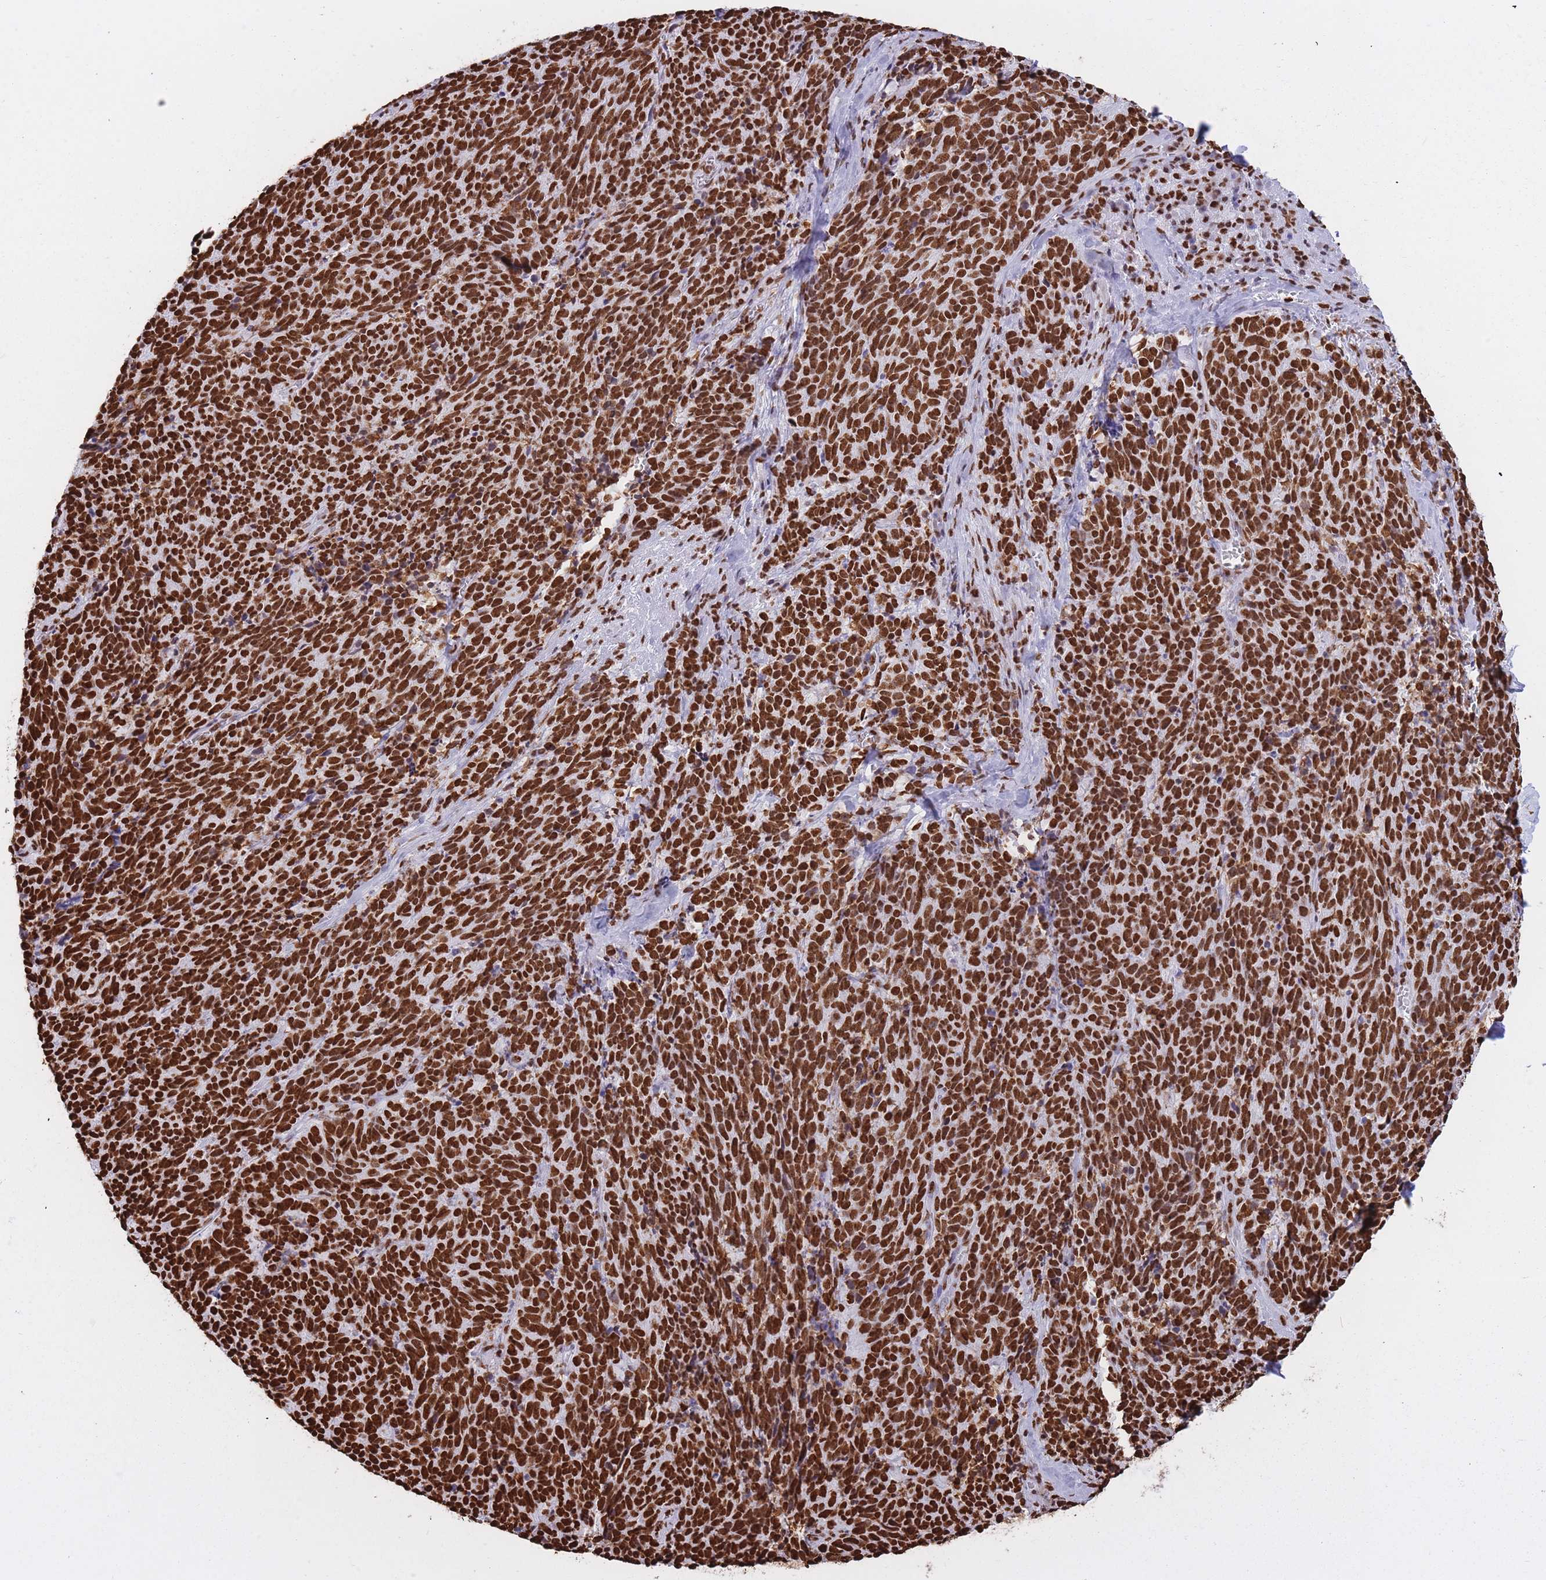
{"staining": {"intensity": "strong", "quantity": ">75%", "location": "nuclear"}, "tissue": "cervical cancer", "cell_type": "Tumor cells", "image_type": "cancer", "snomed": [{"axis": "morphology", "description": "Squamous cell carcinoma, NOS"}, {"axis": "topography", "description": "Cervix"}], "caption": "The histopathology image shows staining of cervical cancer, revealing strong nuclear protein staining (brown color) within tumor cells.", "gene": "HNRNPUL1", "patient": {"sex": "female", "age": 29}}